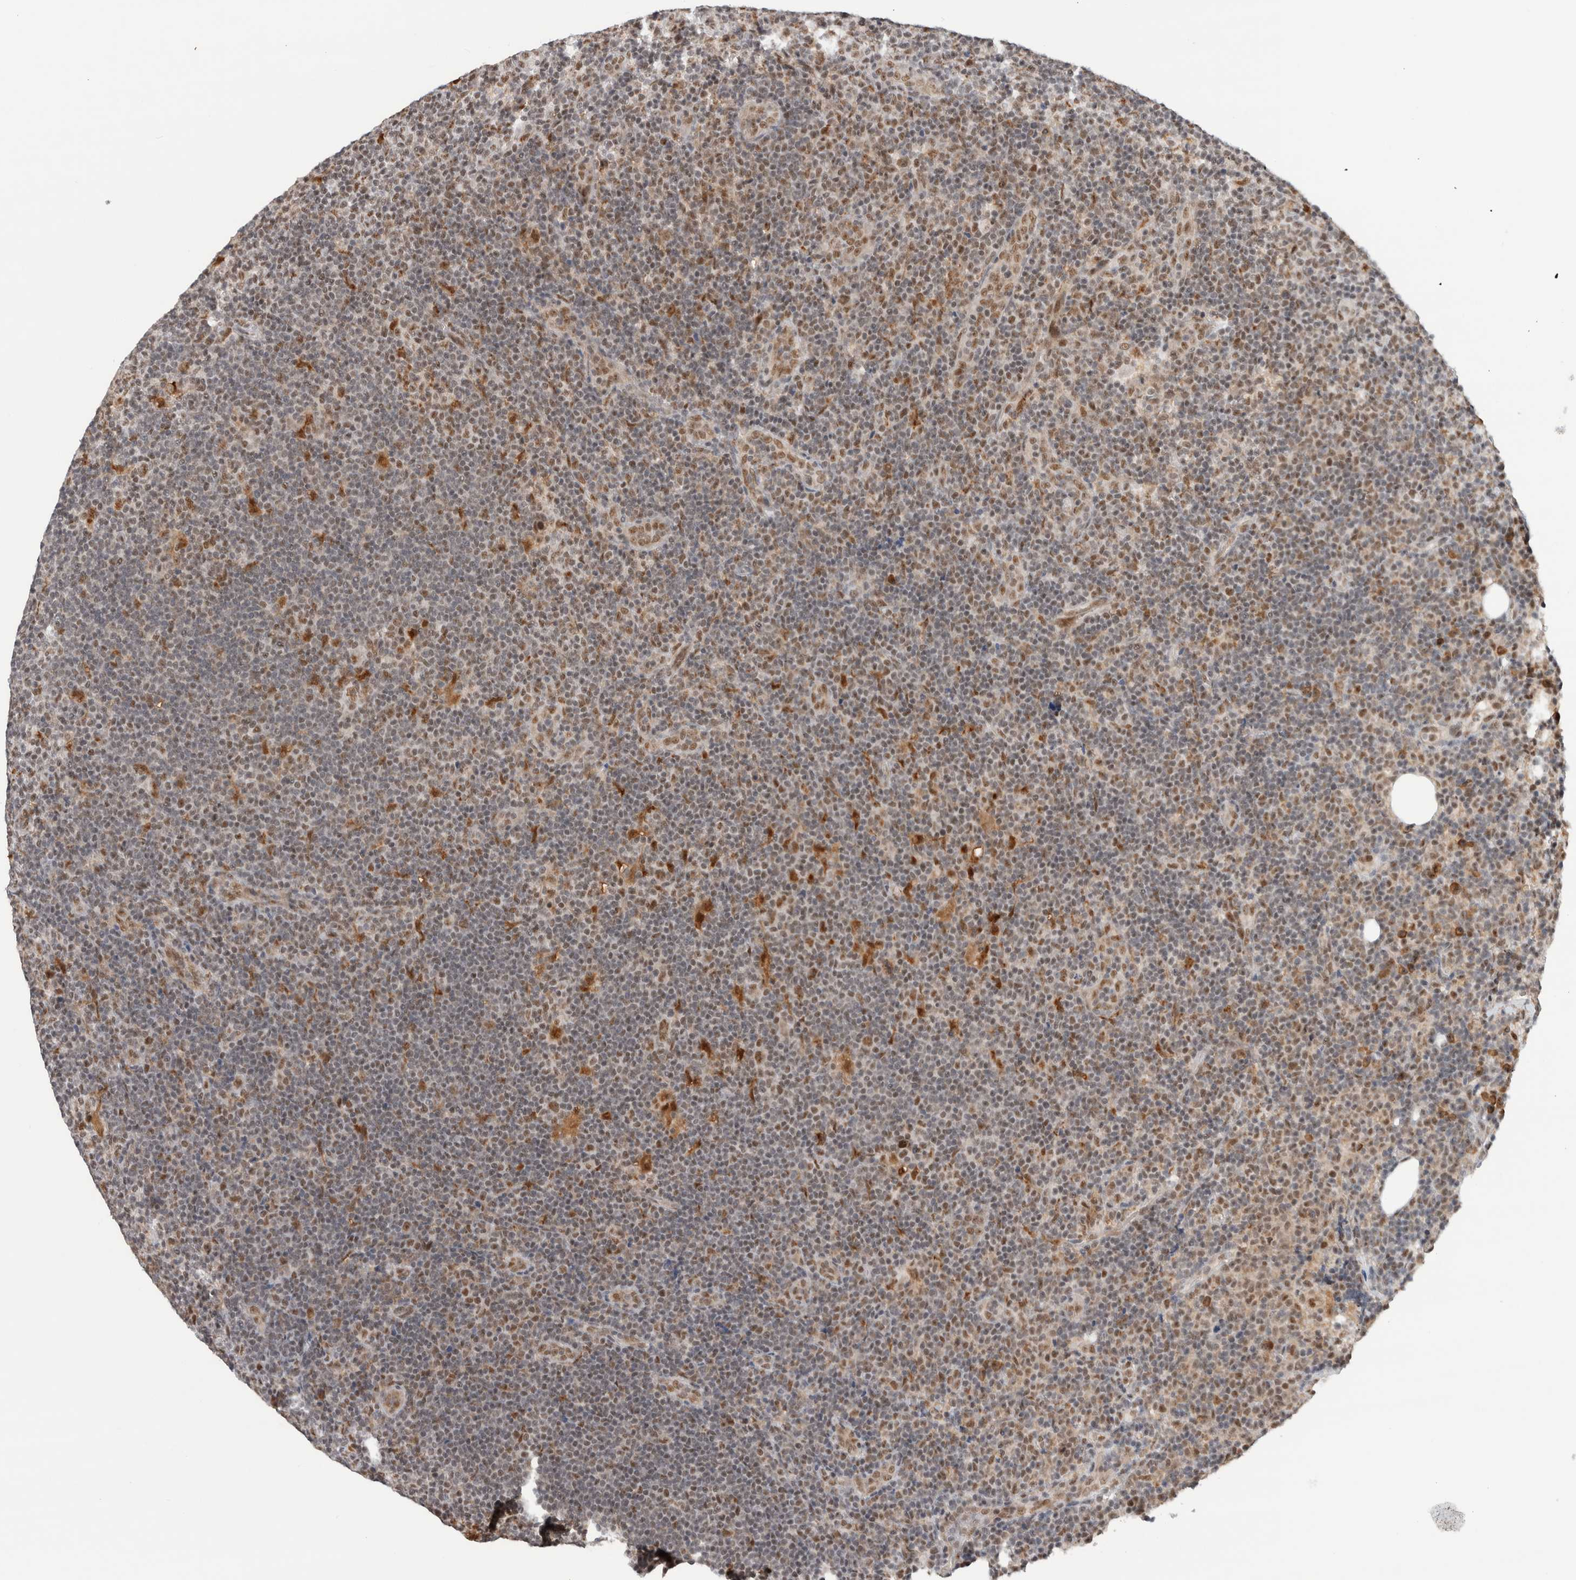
{"staining": {"intensity": "moderate", "quantity": ">75%", "location": "nuclear"}, "tissue": "lymphoma", "cell_type": "Tumor cells", "image_type": "cancer", "snomed": [{"axis": "morphology", "description": "Hodgkin's disease, NOS"}, {"axis": "topography", "description": "Lymph node"}], "caption": "DAB (3,3'-diaminobenzidine) immunohistochemical staining of Hodgkin's disease demonstrates moderate nuclear protein expression in about >75% of tumor cells.", "gene": "NCAPG2", "patient": {"sex": "female", "age": 57}}